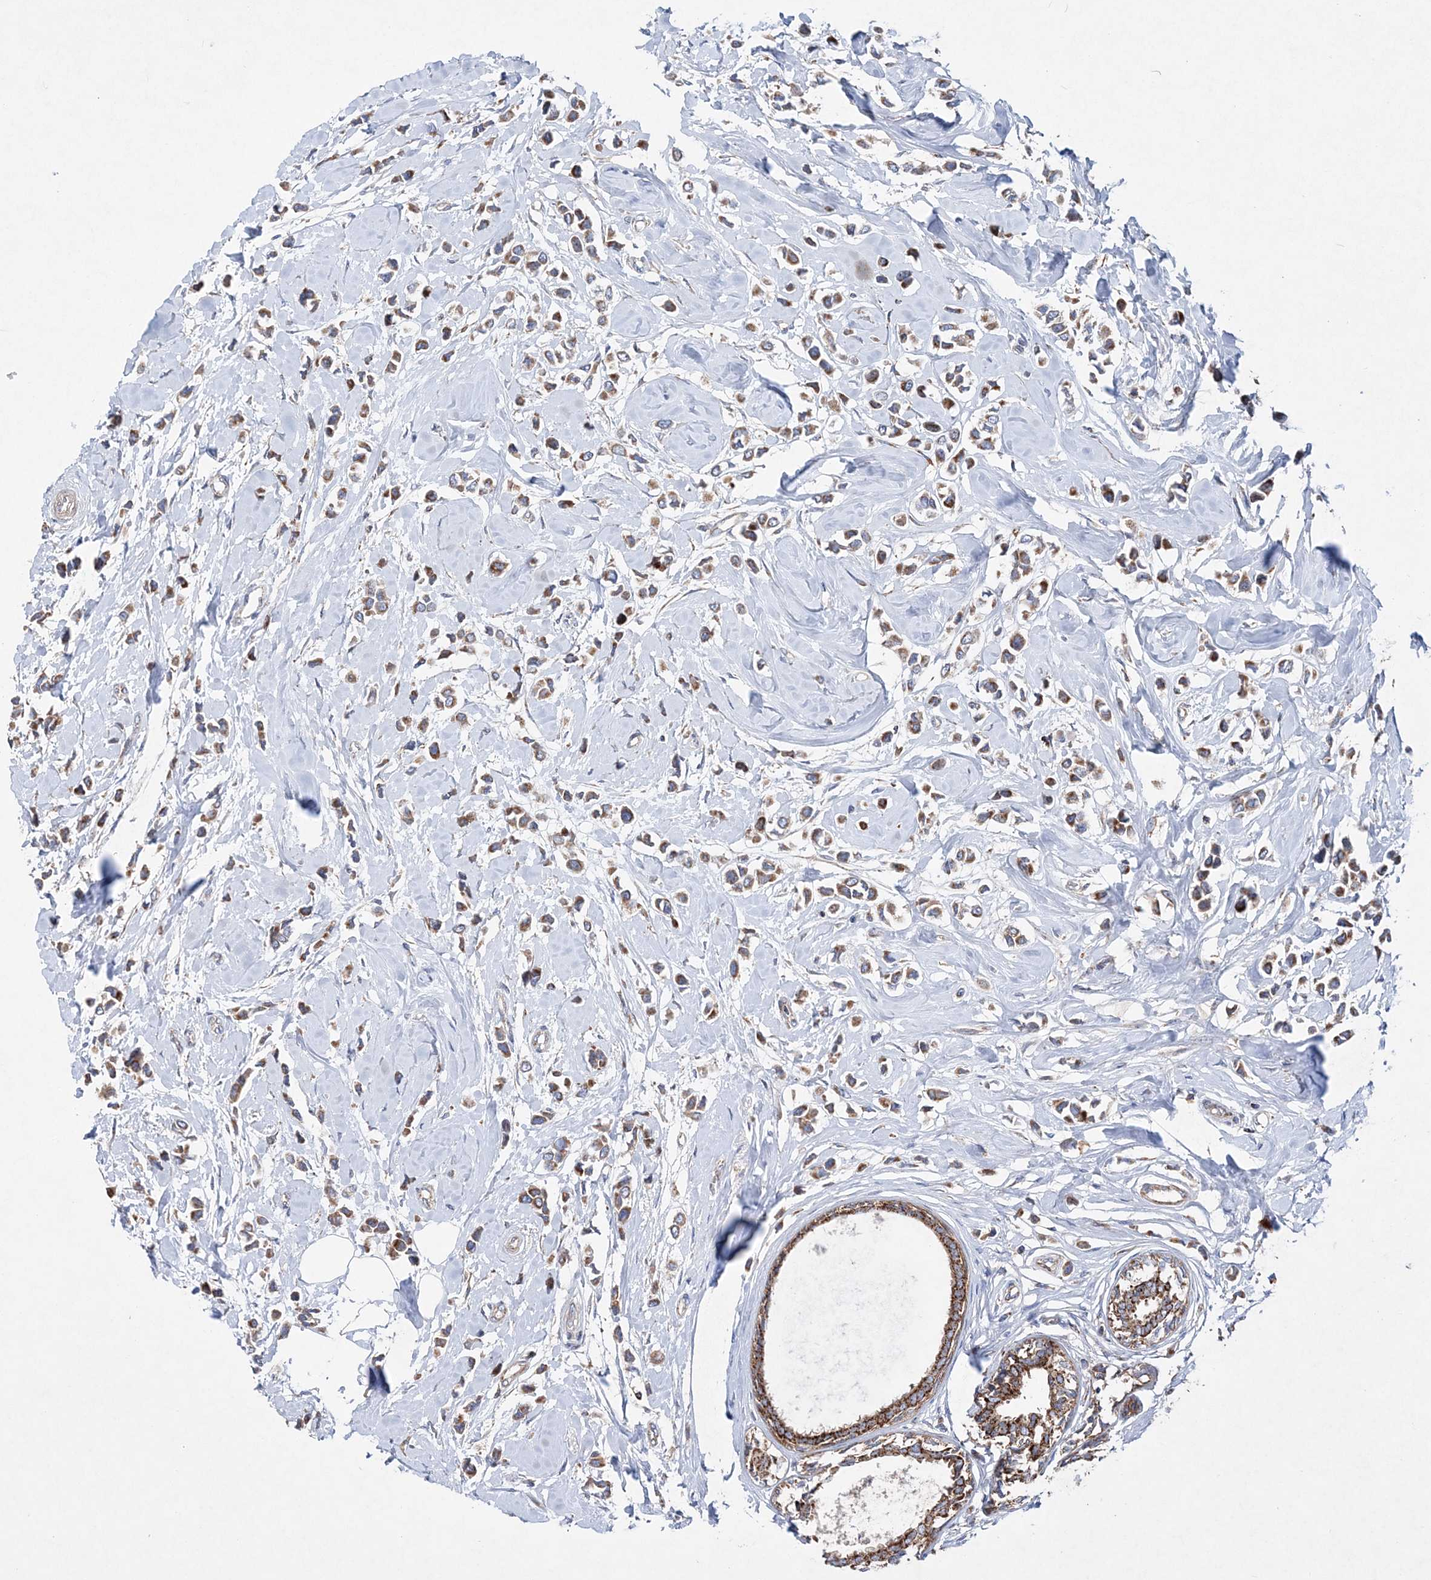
{"staining": {"intensity": "moderate", "quantity": ">75%", "location": "cytoplasmic/membranous"}, "tissue": "breast cancer", "cell_type": "Tumor cells", "image_type": "cancer", "snomed": [{"axis": "morphology", "description": "Lobular carcinoma"}, {"axis": "topography", "description": "Breast"}], "caption": "An IHC micrograph of neoplastic tissue is shown. Protein staining in brown highlights moderate cytoplasmic/membranous positivity in lobular carcinoma (breast) within tumor cells.", "gene": "NGLY1", "patient": {"sex": "female", "age": 51}}